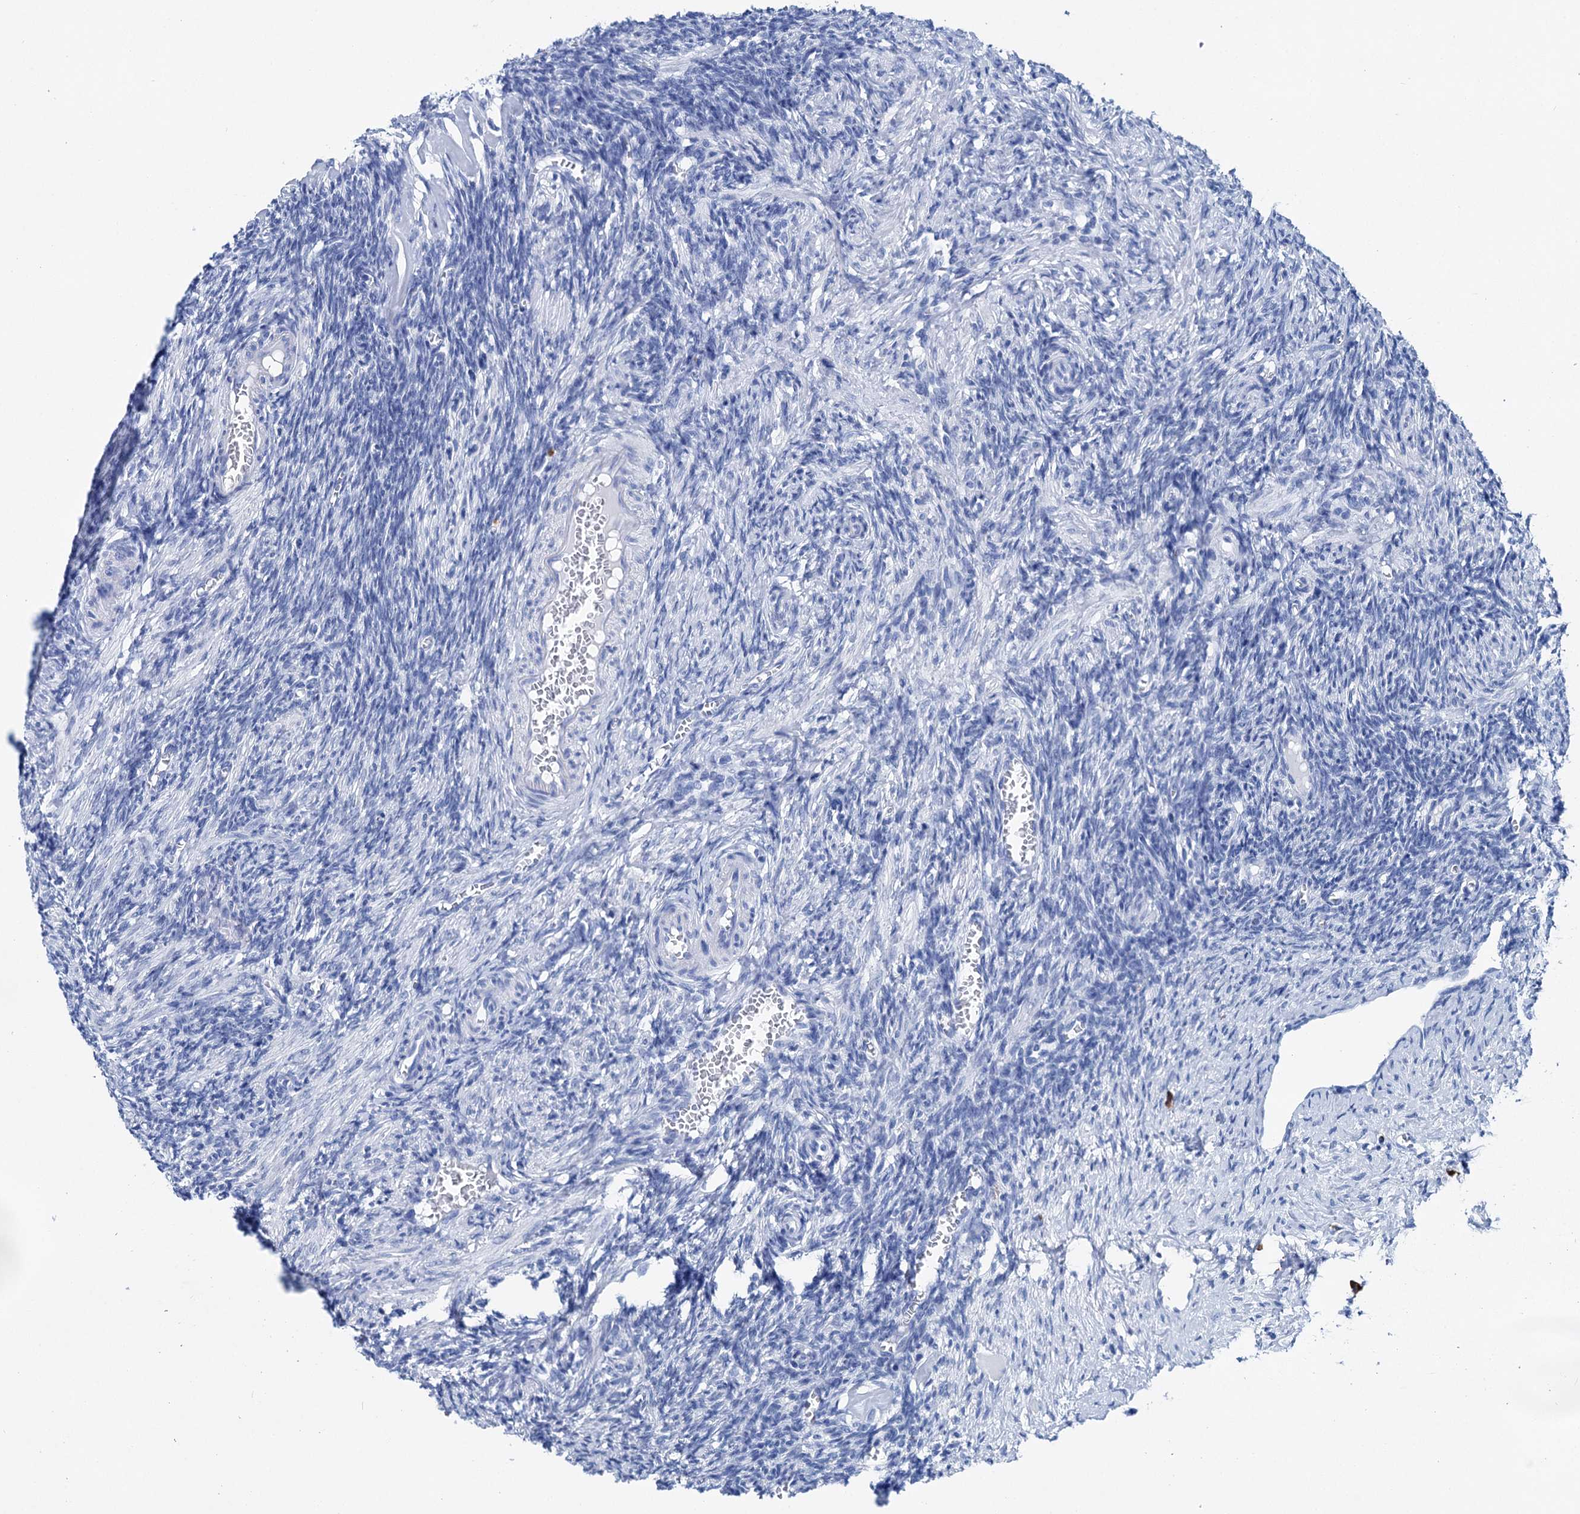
{"staining": {"intensity": "negative", "quantity": "none", "location": "none"}, "tissue": "ovary", "cell_type": "Follicle cells", "image_type": "normal", "snomed": [{"axis": "morphology", "description": "Normal tissue, NOS"}, {"axis": "topography", "description": "Ovary"}], "caption": "Human ovary stained for a protein using immunohistochemistry demonstrates no staining in follicle cells.", "gene": "BRINP1", "patient": {"sex": "female", "age": 27}}